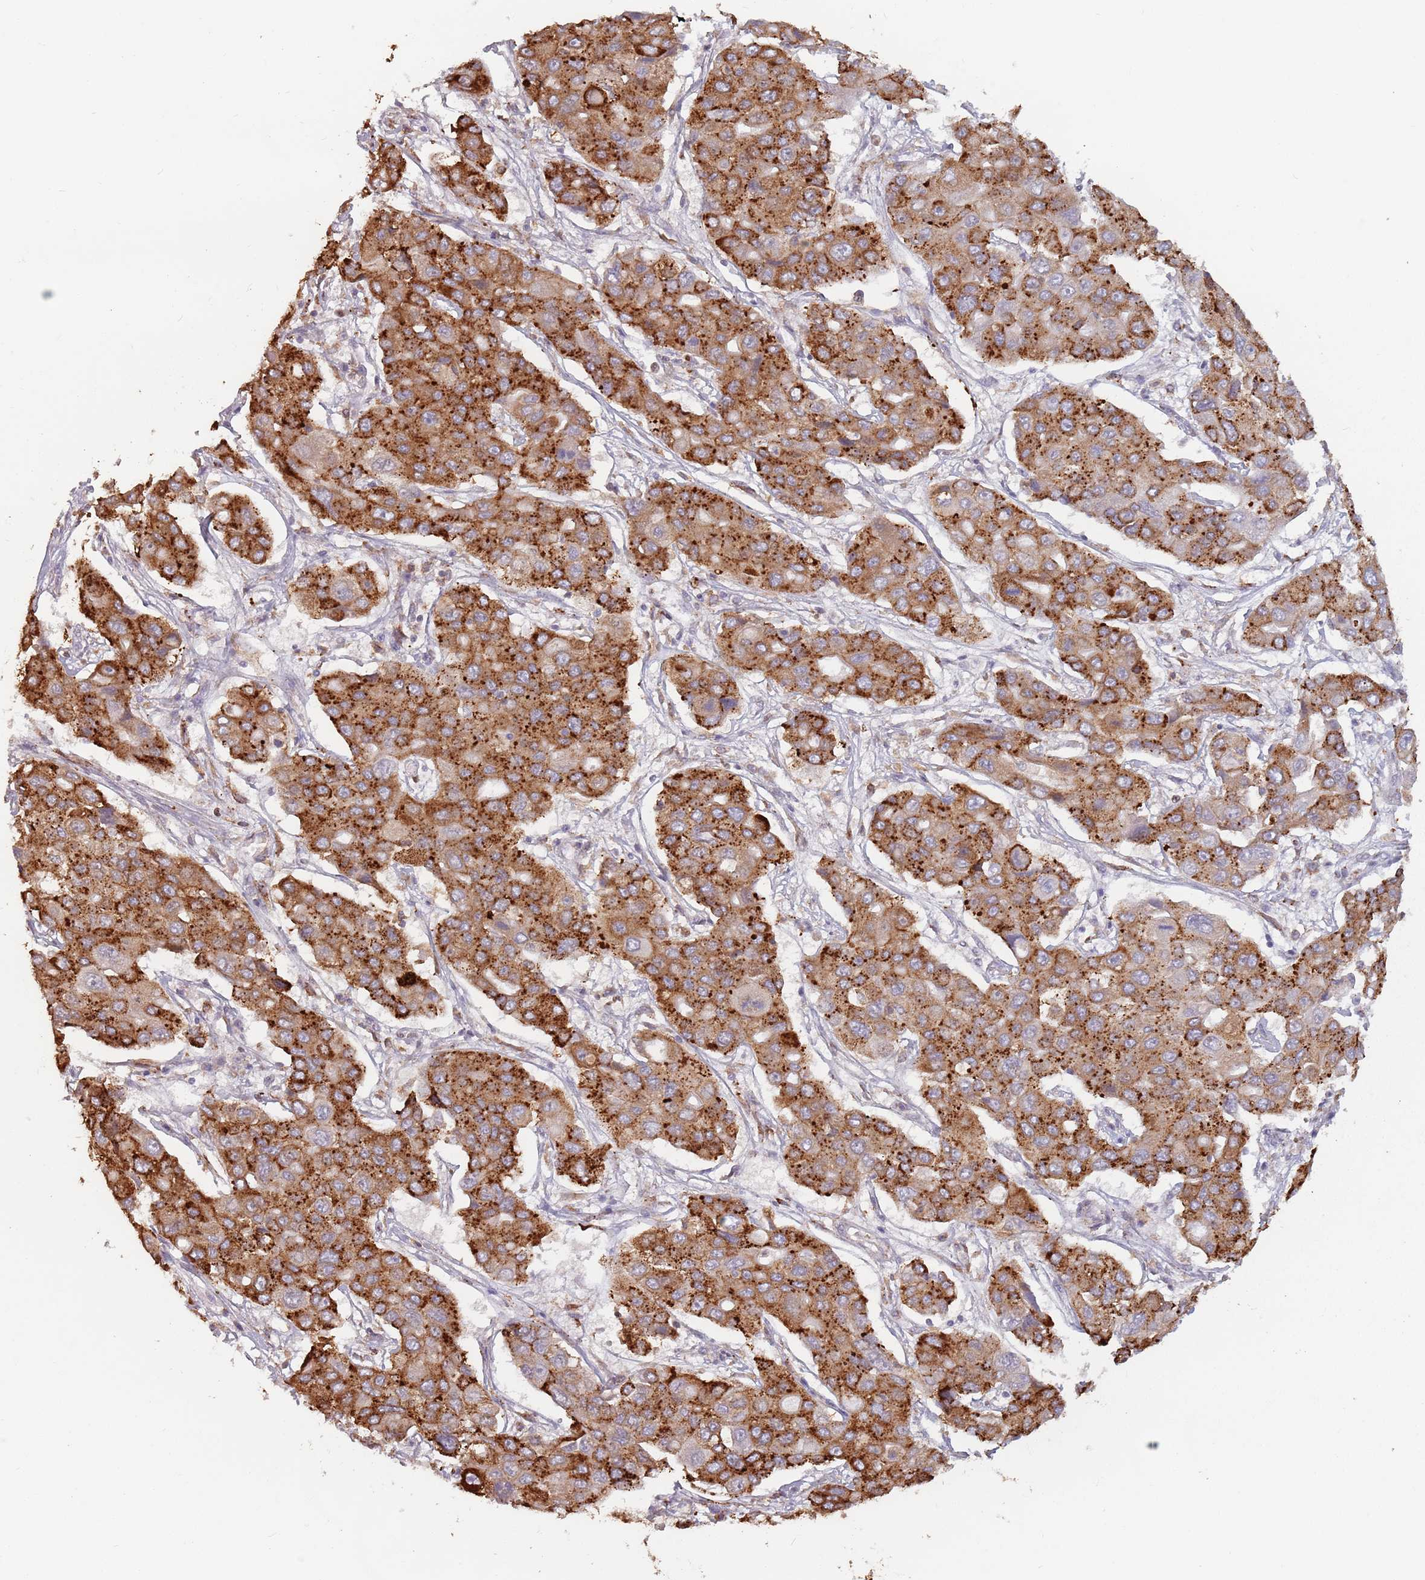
{"staining": {"intensity": "strong", "quantity": ">75%", "location": "cytoplasmic/membranous"}, "tissue": "liver cancer", "cell_type": "Tumor cells", "image_type": "cancer", "snomed": [{"axis": "morphology", "description": "Cholangiocarcinoma"}, {"axis": "topography", "description": "Liver"}], "caption": "Immunohistochemistry (IHC) of human cholangiocarcinoma (liver) demonstrates high levels of strong cytoplasmic/membranous positivity in approximately >75% of tumor cells.", "gene": "RPS9", "patient": {"sex": "male", "age": 67}}